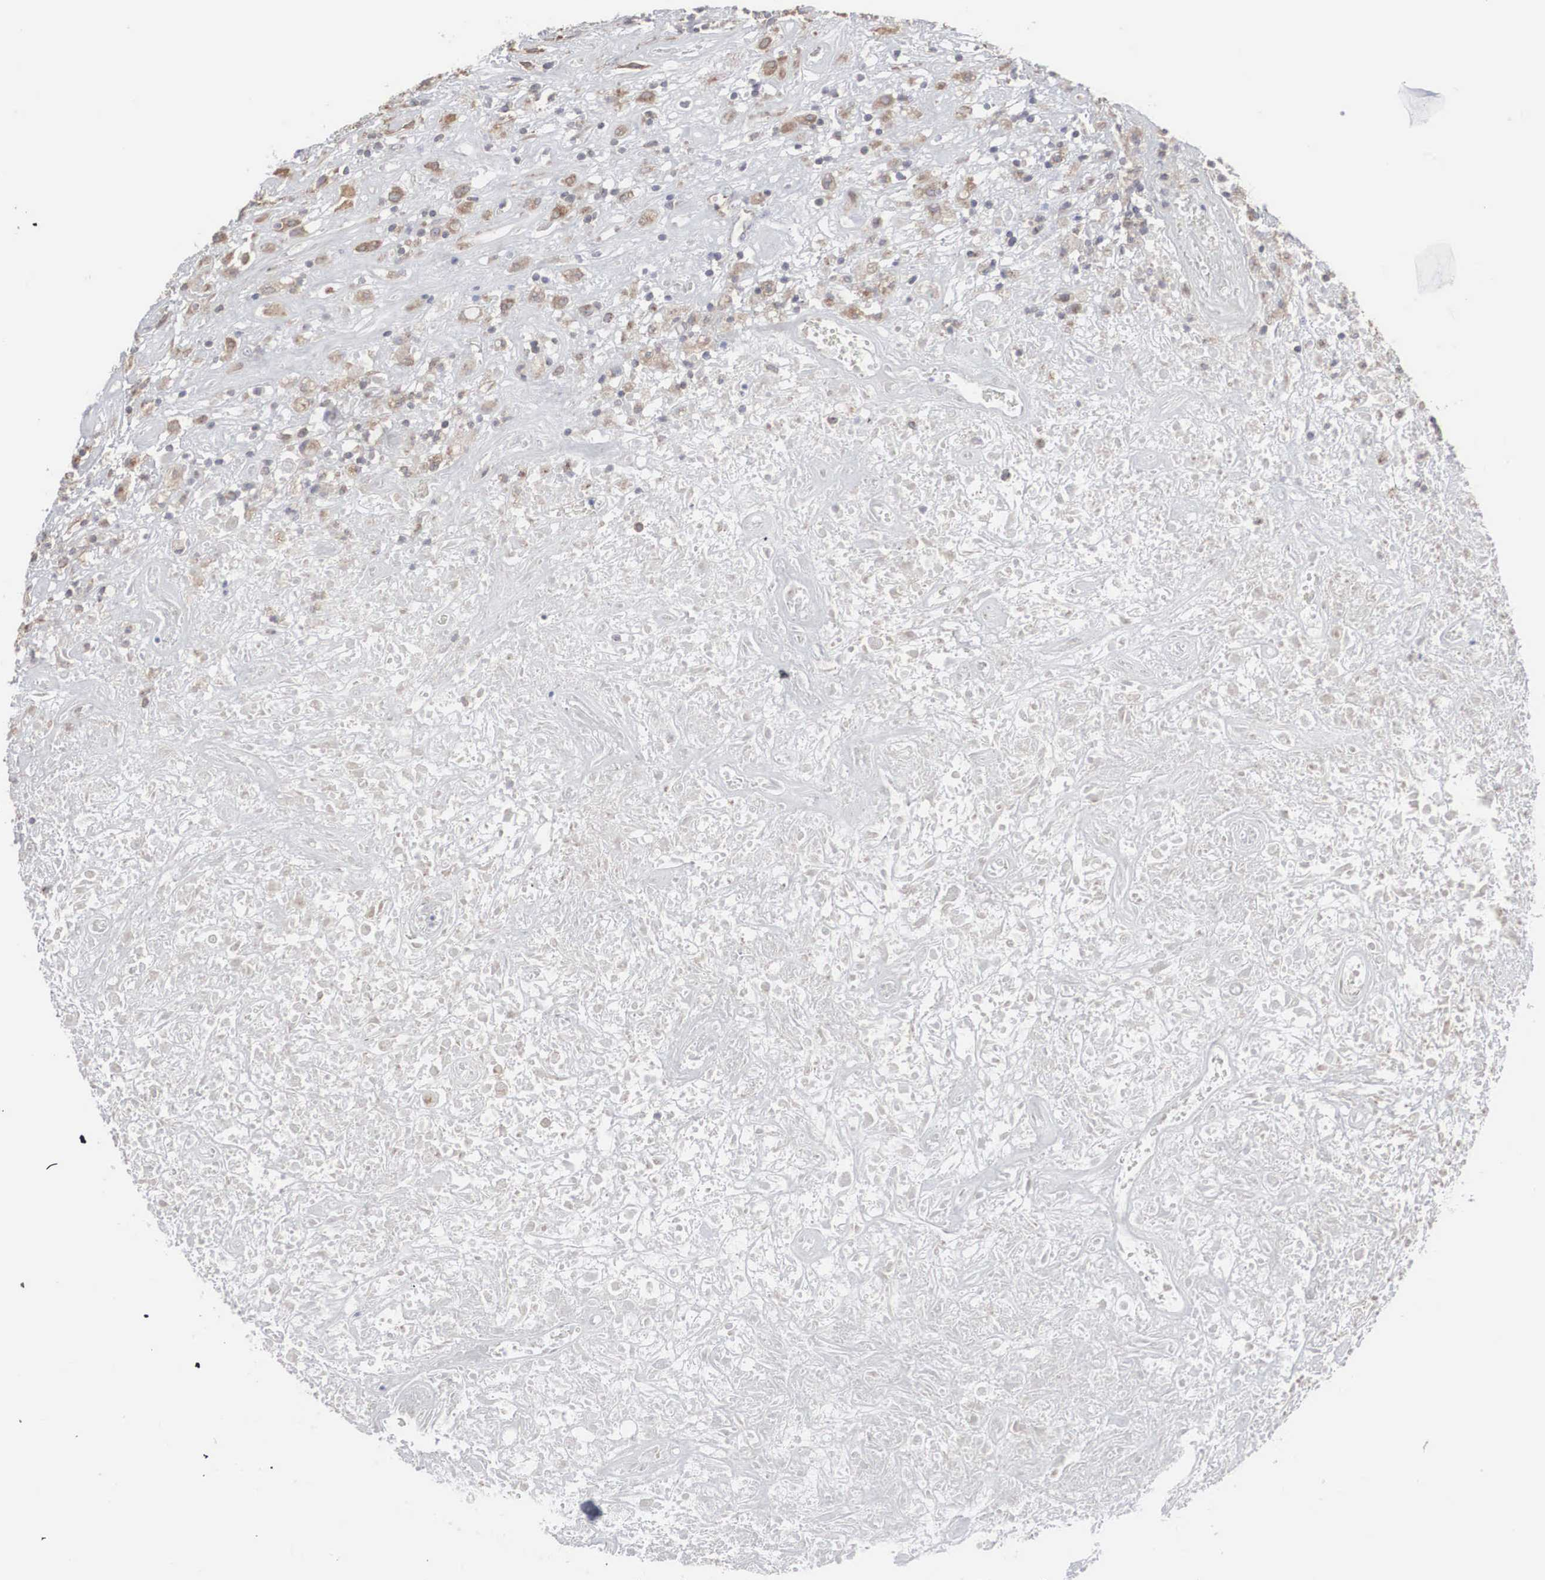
{"staining": {"intensity": "weak", "quantity": "25%-75%", "location": "cytoplasmic/membranous"}, "tissue": "lymphoma", "cell_type": "Tumor cells", "image_type": "cancer", "snomed": [{"axis": "morphology", "description": "Hodgkin's disease, NOS"}, {"axis": "topography", "description": "Lymph node"}], "caption": "Lymphoma tissue demonstrates weak cytoplasmic/membranous positivity in about 25%-75% of tumor cells, visualized by immunohistochemistry.", "gene": "MIA2", "patient": {"sex": "male", "age": 46}}